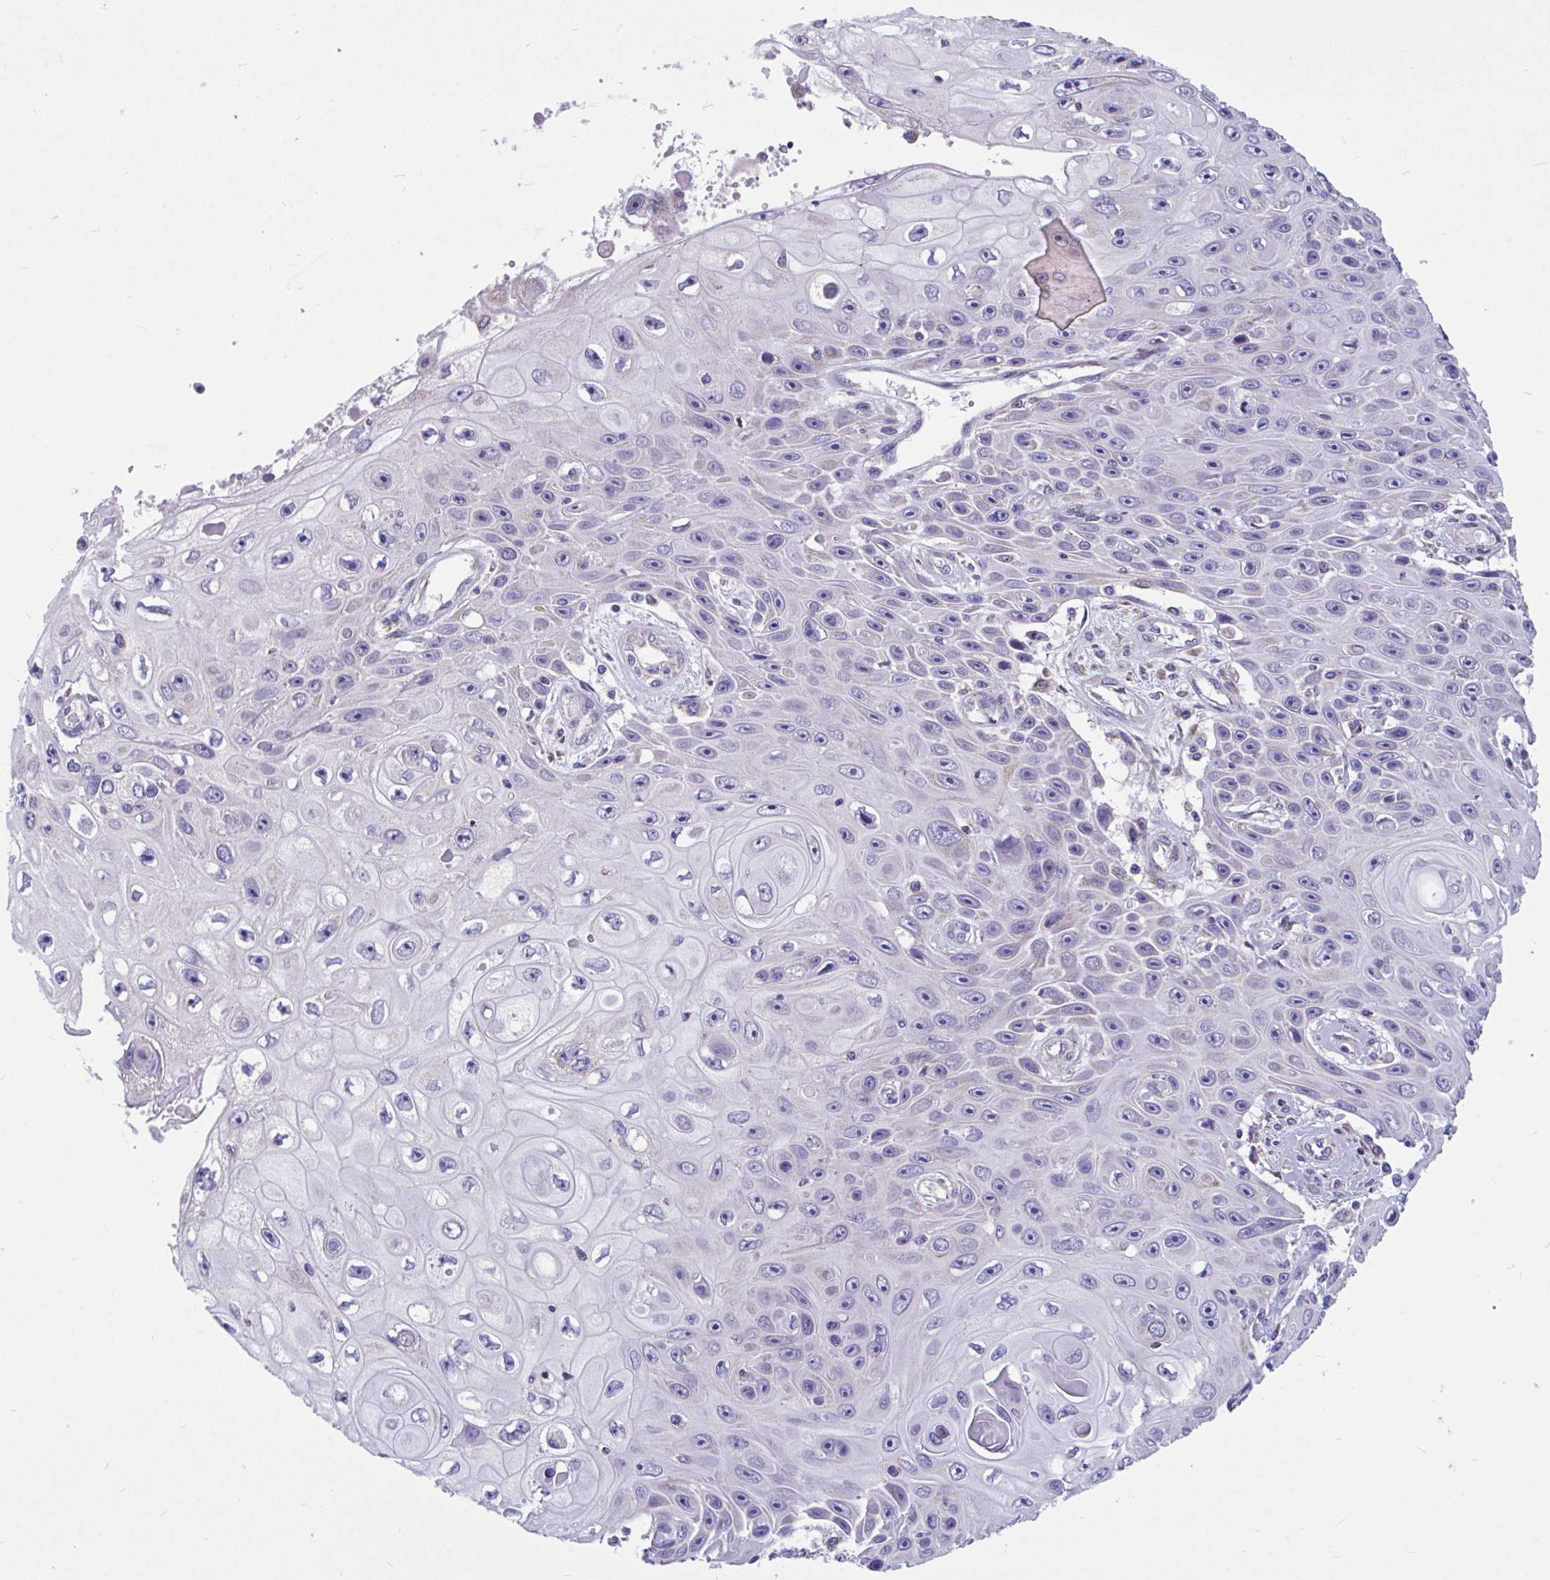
{"staining": {"intensity": "negative", "quantity": "none", "location": "none"}, "tissue": "skin cancer", "cell_type": "Tumor cells", "image_type": "cancer", "snomed": [{"axis": "morphology", "description": "Squamous cell carcinoma, NOS"}, {"axis": "topography", "description": "Skin"}], "caption": "Image shows no protein expression in tumor cells of squamous cell carcinoma (skin) tissue.", "gene": "OR13A1", "patient": {"sex": "male", "age": 82}}